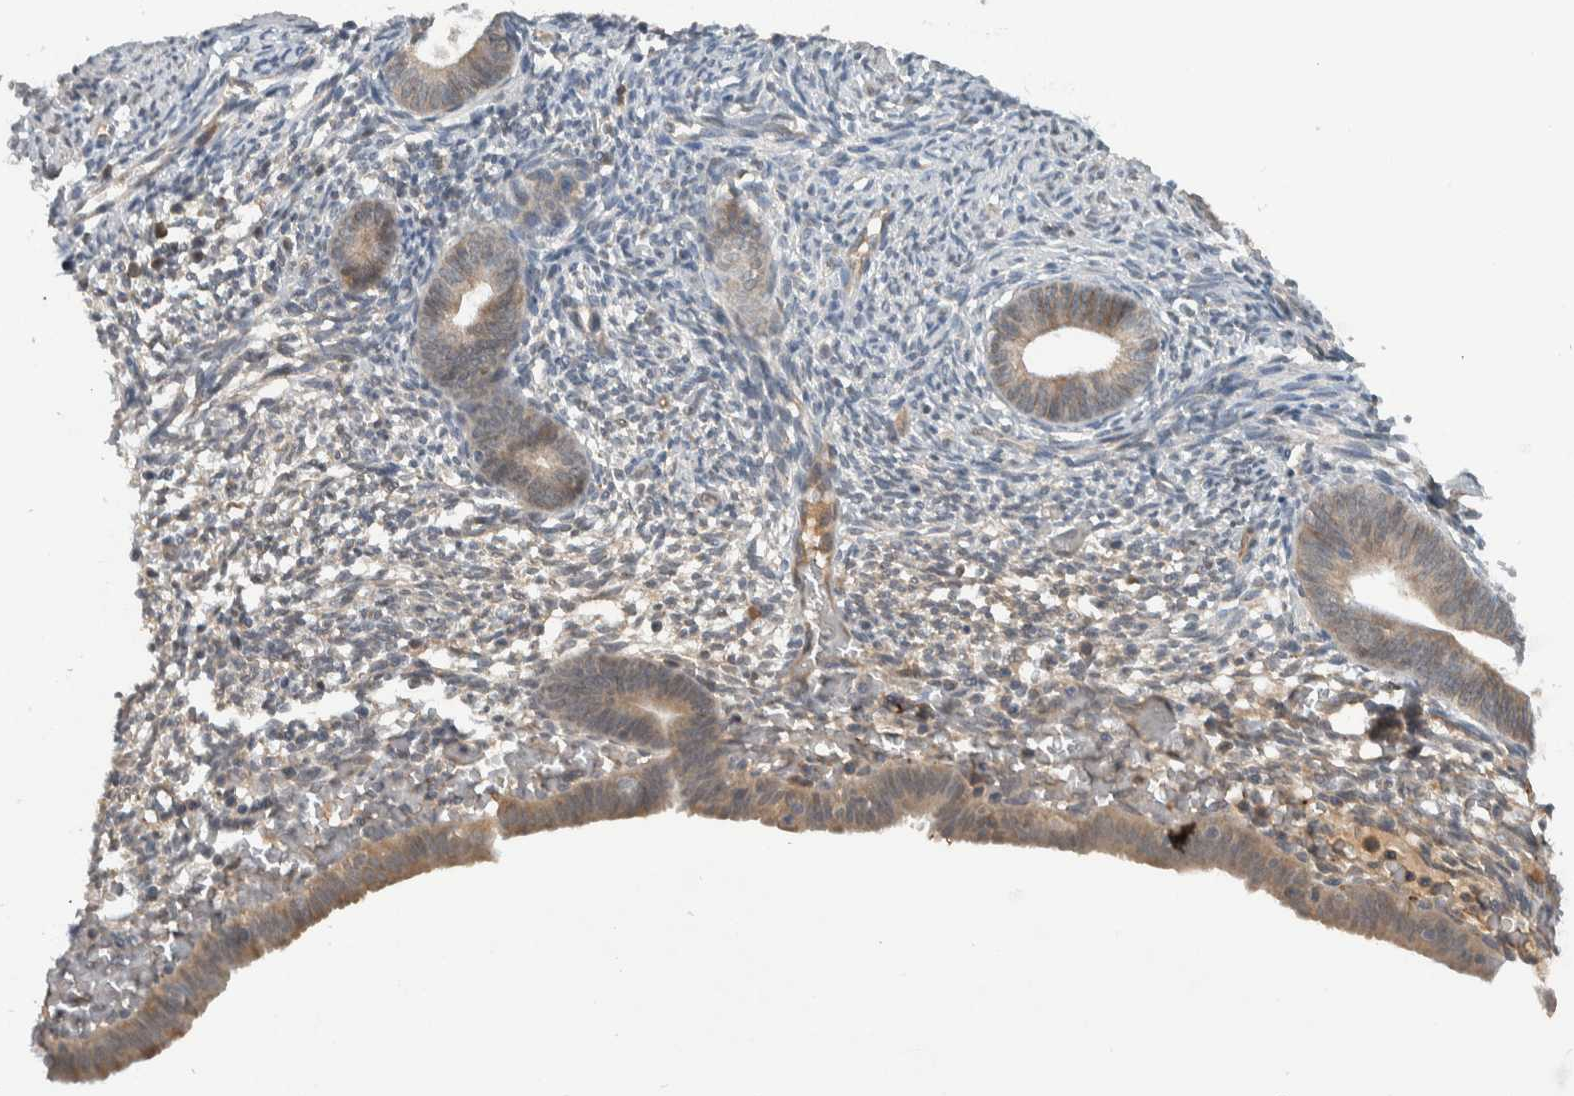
{"staining": {"intensity": "weak", "quantity": ">75%", "location": "cytoplasmic/membranous"}, "tissue": "endometrium", "cell_type": "Cells in endometrial stroma", "image_type": "normal", "snomed": [{"axis": "morphology", "description": "Normal tissue, NOS"}, {"axis": "morphology", "description": "Atrophy, NOS"}, {"axis": "topography", "description": "Uterus"}, {"axis": "topography", "description": "Endometrium"}], "caption": "The immunohistochemical stain highlights weak cytoplasmic/membranous expression in cells in endometrial stroma of normal endometrium. The staining was performed using DAB (3,3'-diaminobenzidine) to visualize the protein expression in brown, while the nuclei were stained in blue with hematoxylin (Magnification: 20x).", "gene": "ARMC7", "patient": {"sex": "female", "age": 68}}